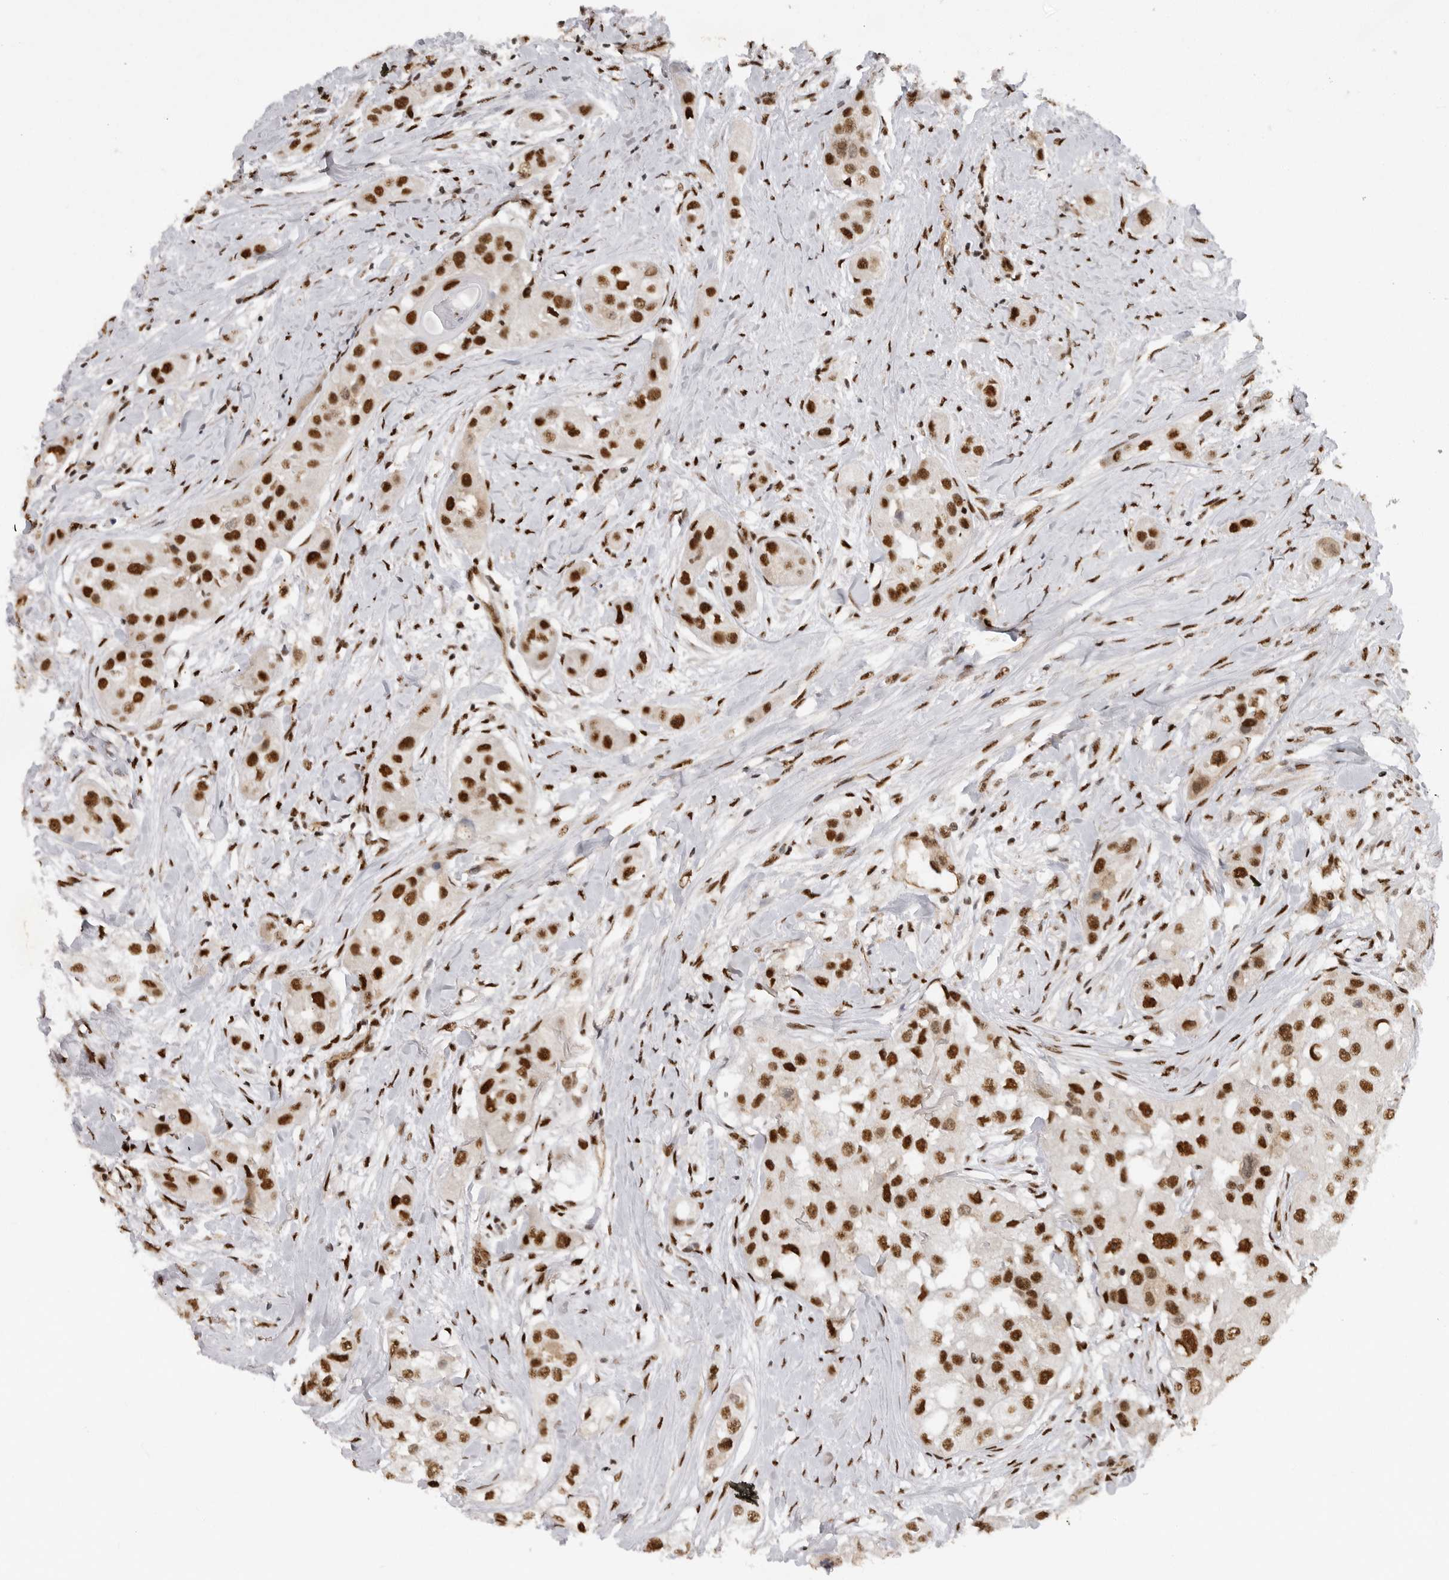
{"staining": {"intensity": "strong", "quantity": ">75%", "location": "nuclear"}, "tissue": "head and neck cancer", "cell_type": "Tumor cells", "image_type": "cancer", "snomed": [{"axis": "morphology", "description": "Normal tissue, NOS"}, {"axis": "morphology", "description": "Squamous cell carcinoma, NOS"}, {"axis": "topography", "description": "Skeletal muscle"}, {"axis": "topography", "description": "Head-Neck"}], "caption": "Strong nuclear protein expression is identified in about >75% of tumor cells in head and neck cancer. Nuclei are stained in blue.", "gene": "PPP1R8", "patient": {"sex": "male", "age": 51}}